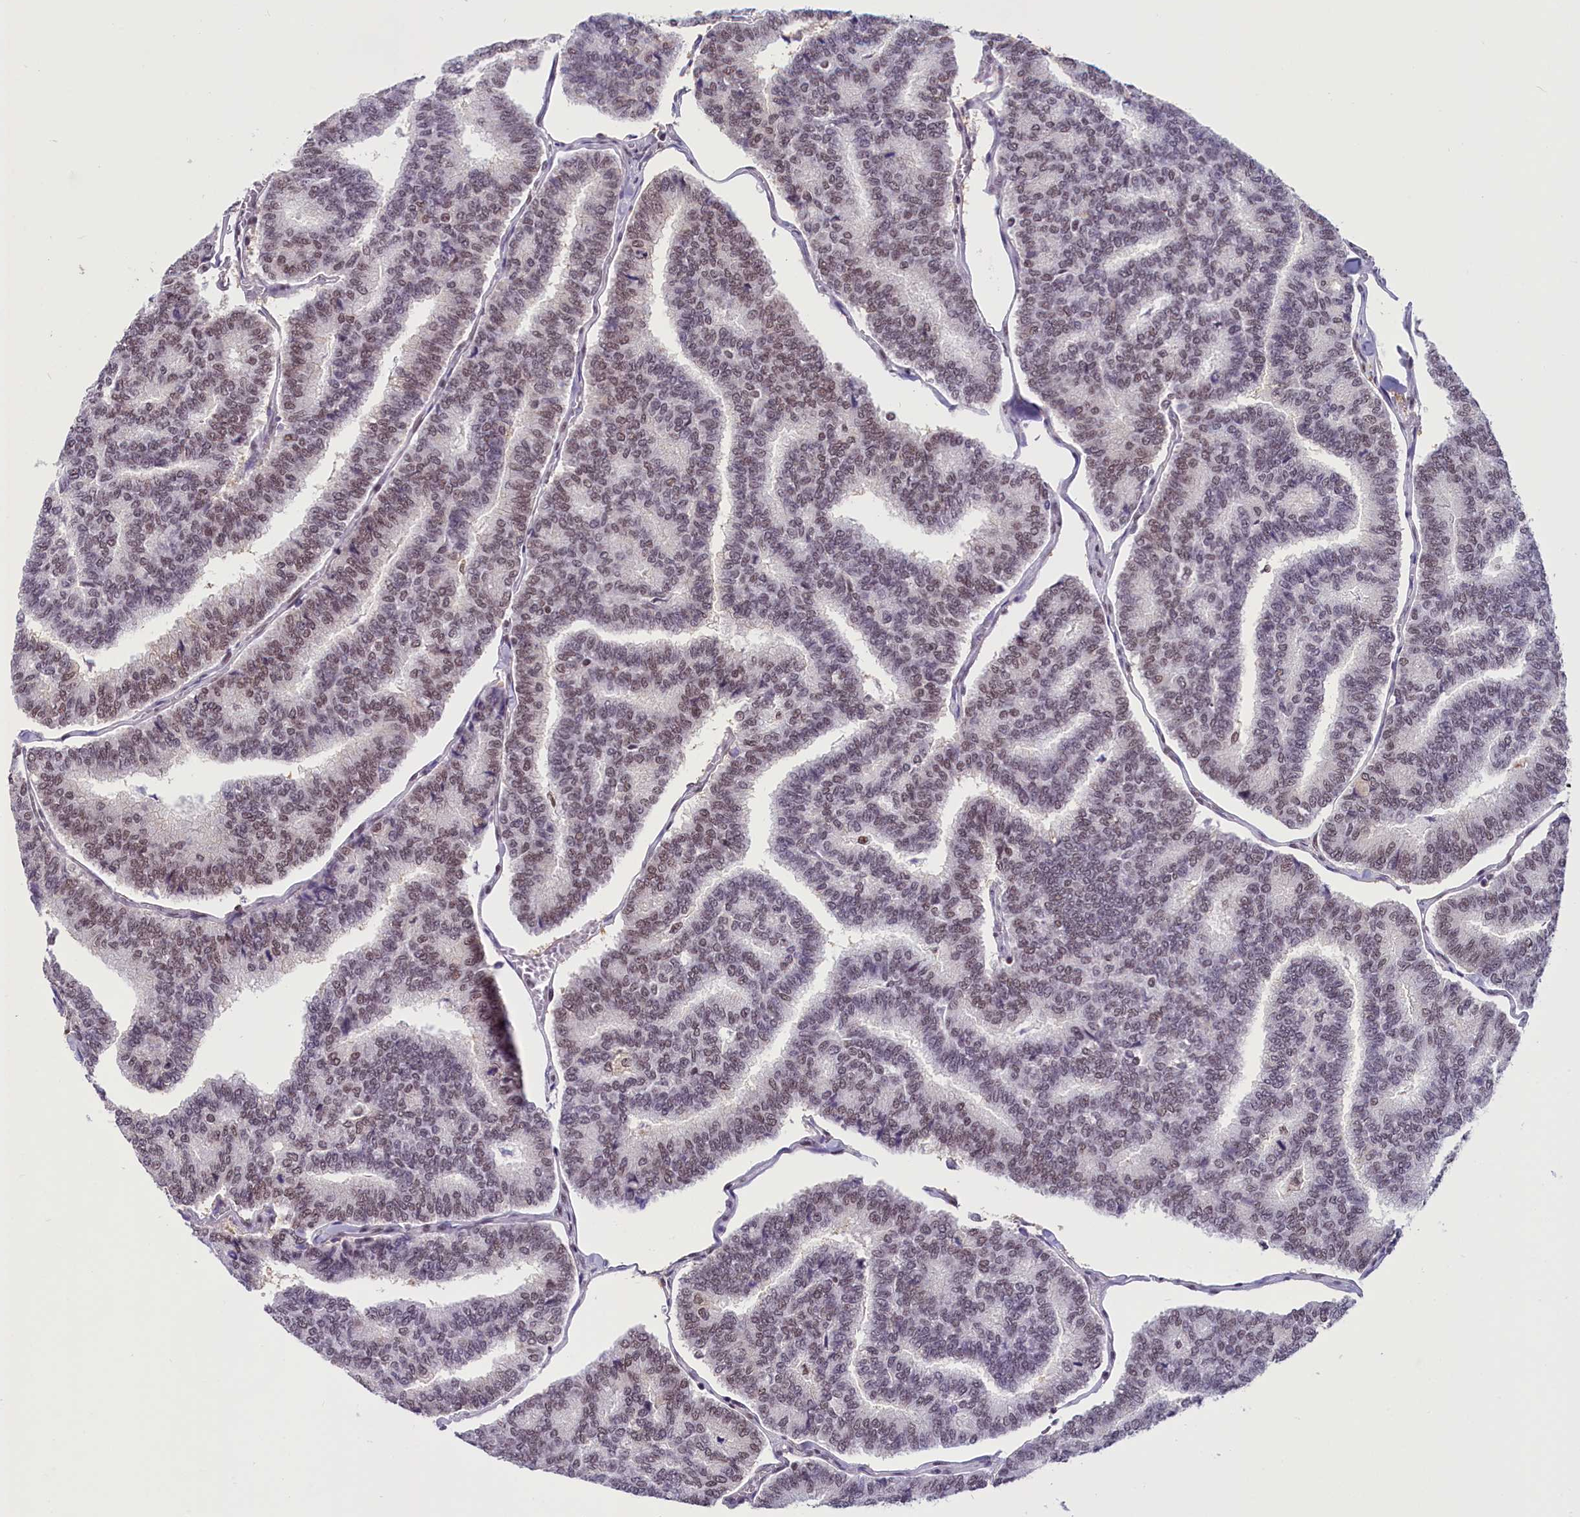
{"staining": {"intensity": "weak", "quantity": "25%-75%", "location": "nuclear"}, "tissue": "thyroid cancer", "cell_type": "Tumor cells", "image_type": "cancer", "snomed": [{"axis": "morphology", "description": "Papillary adenocarcinoma, NOS"}, {"axis": "topography", "description": "Thyroid gland"}], "caption": "The histopathology image shows staining of papillary adenocarcinoma (thyroid), revealing weak nuclear protein positivity (brown color) within tumor cells.", "gene": "ZC3H4", "patient": {"sex": "female", "age": 35}}